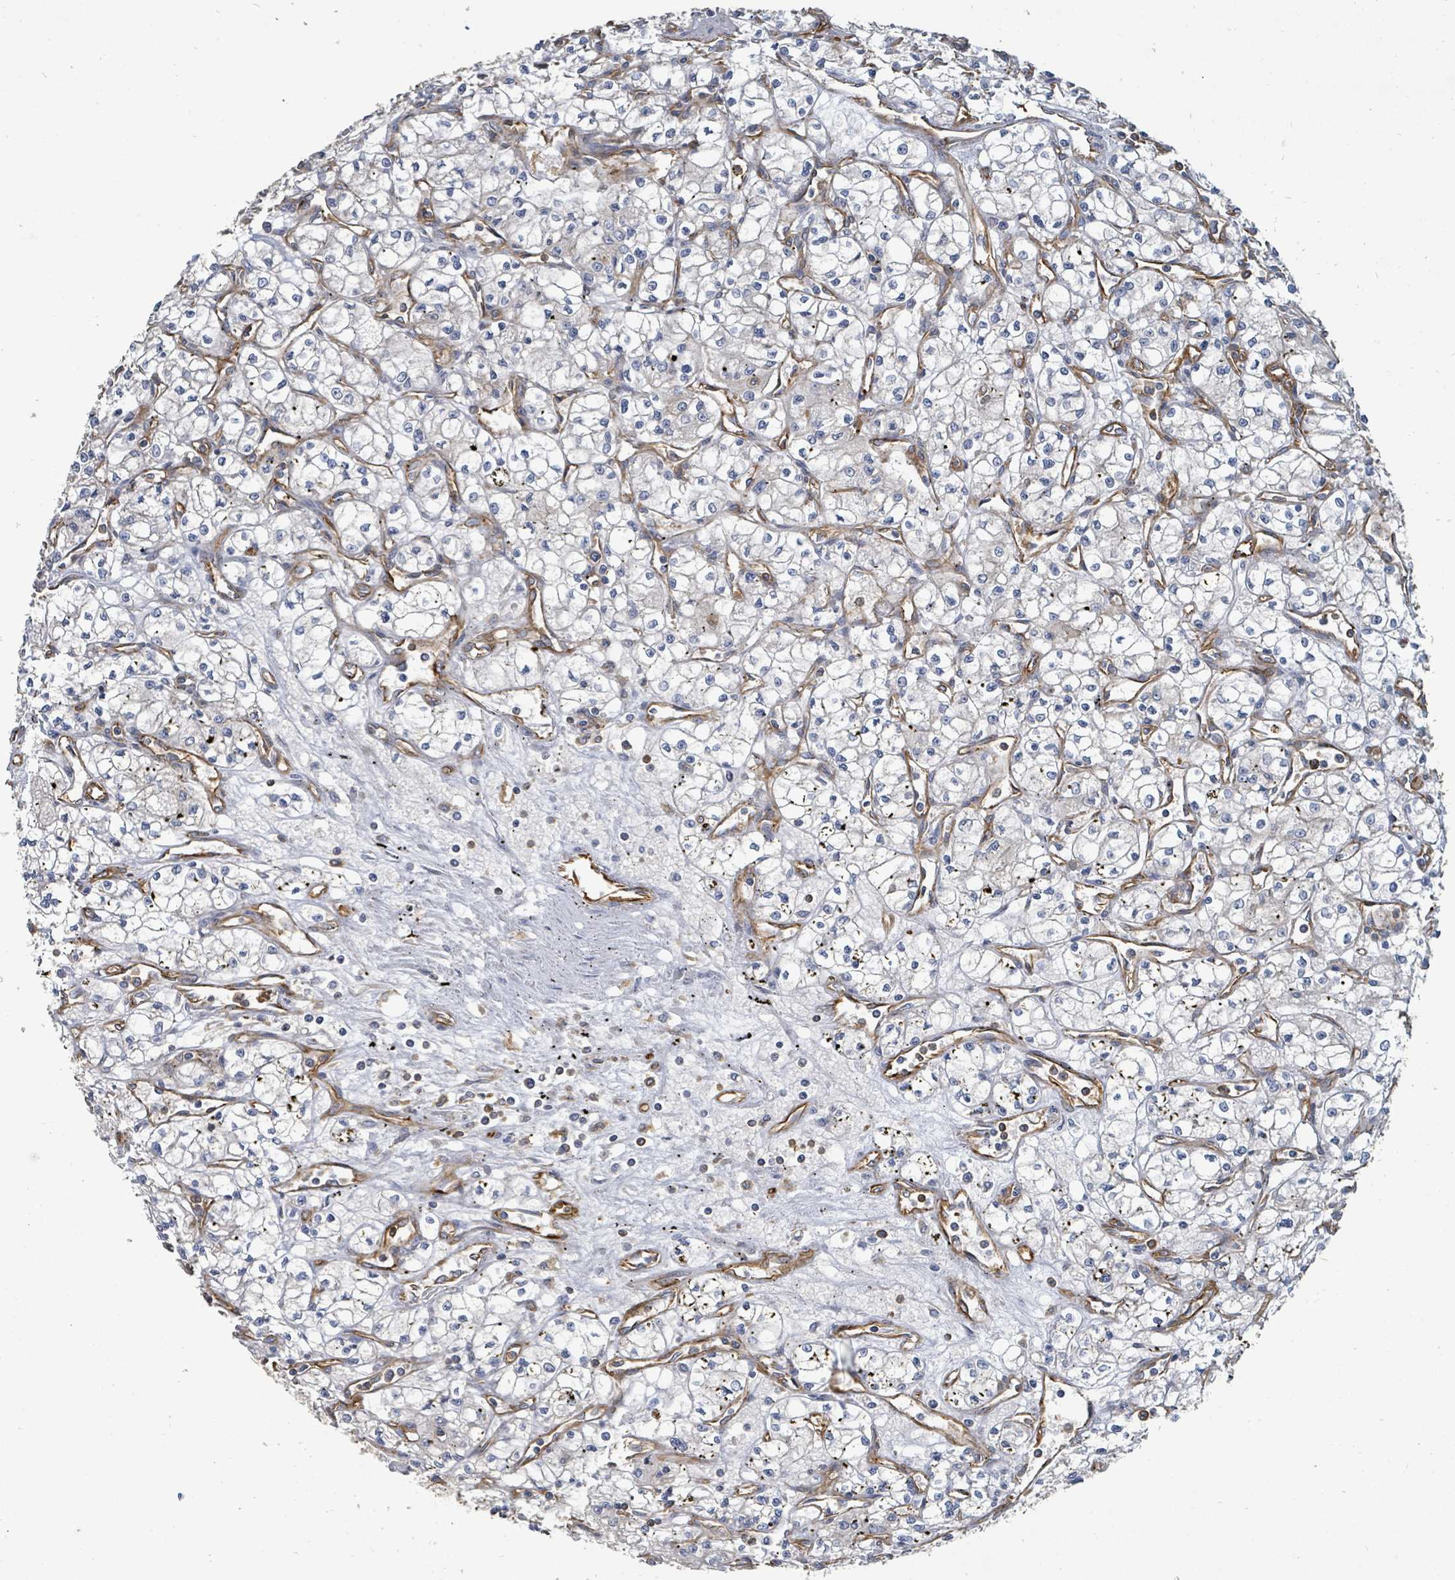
{"staining": {"intensity": "negative", "quantity": "none", "location": "none"}, "tissue": "renal cancer", "cell_type": "Tumor cells", "image_type": "cancer", "snomed": [{"axis": "morphology", "description": "Adenocarcinoma, NOS"}, {"axis": "topography", "description": "Kidney"}], "caption": "Renal cancer (adenocarcinoma) stained for a protein using immunohistochemistry shows no staining tumor cells.", "gene": "BOLA2B", "patient": {"sex": "male", "age": 59}}